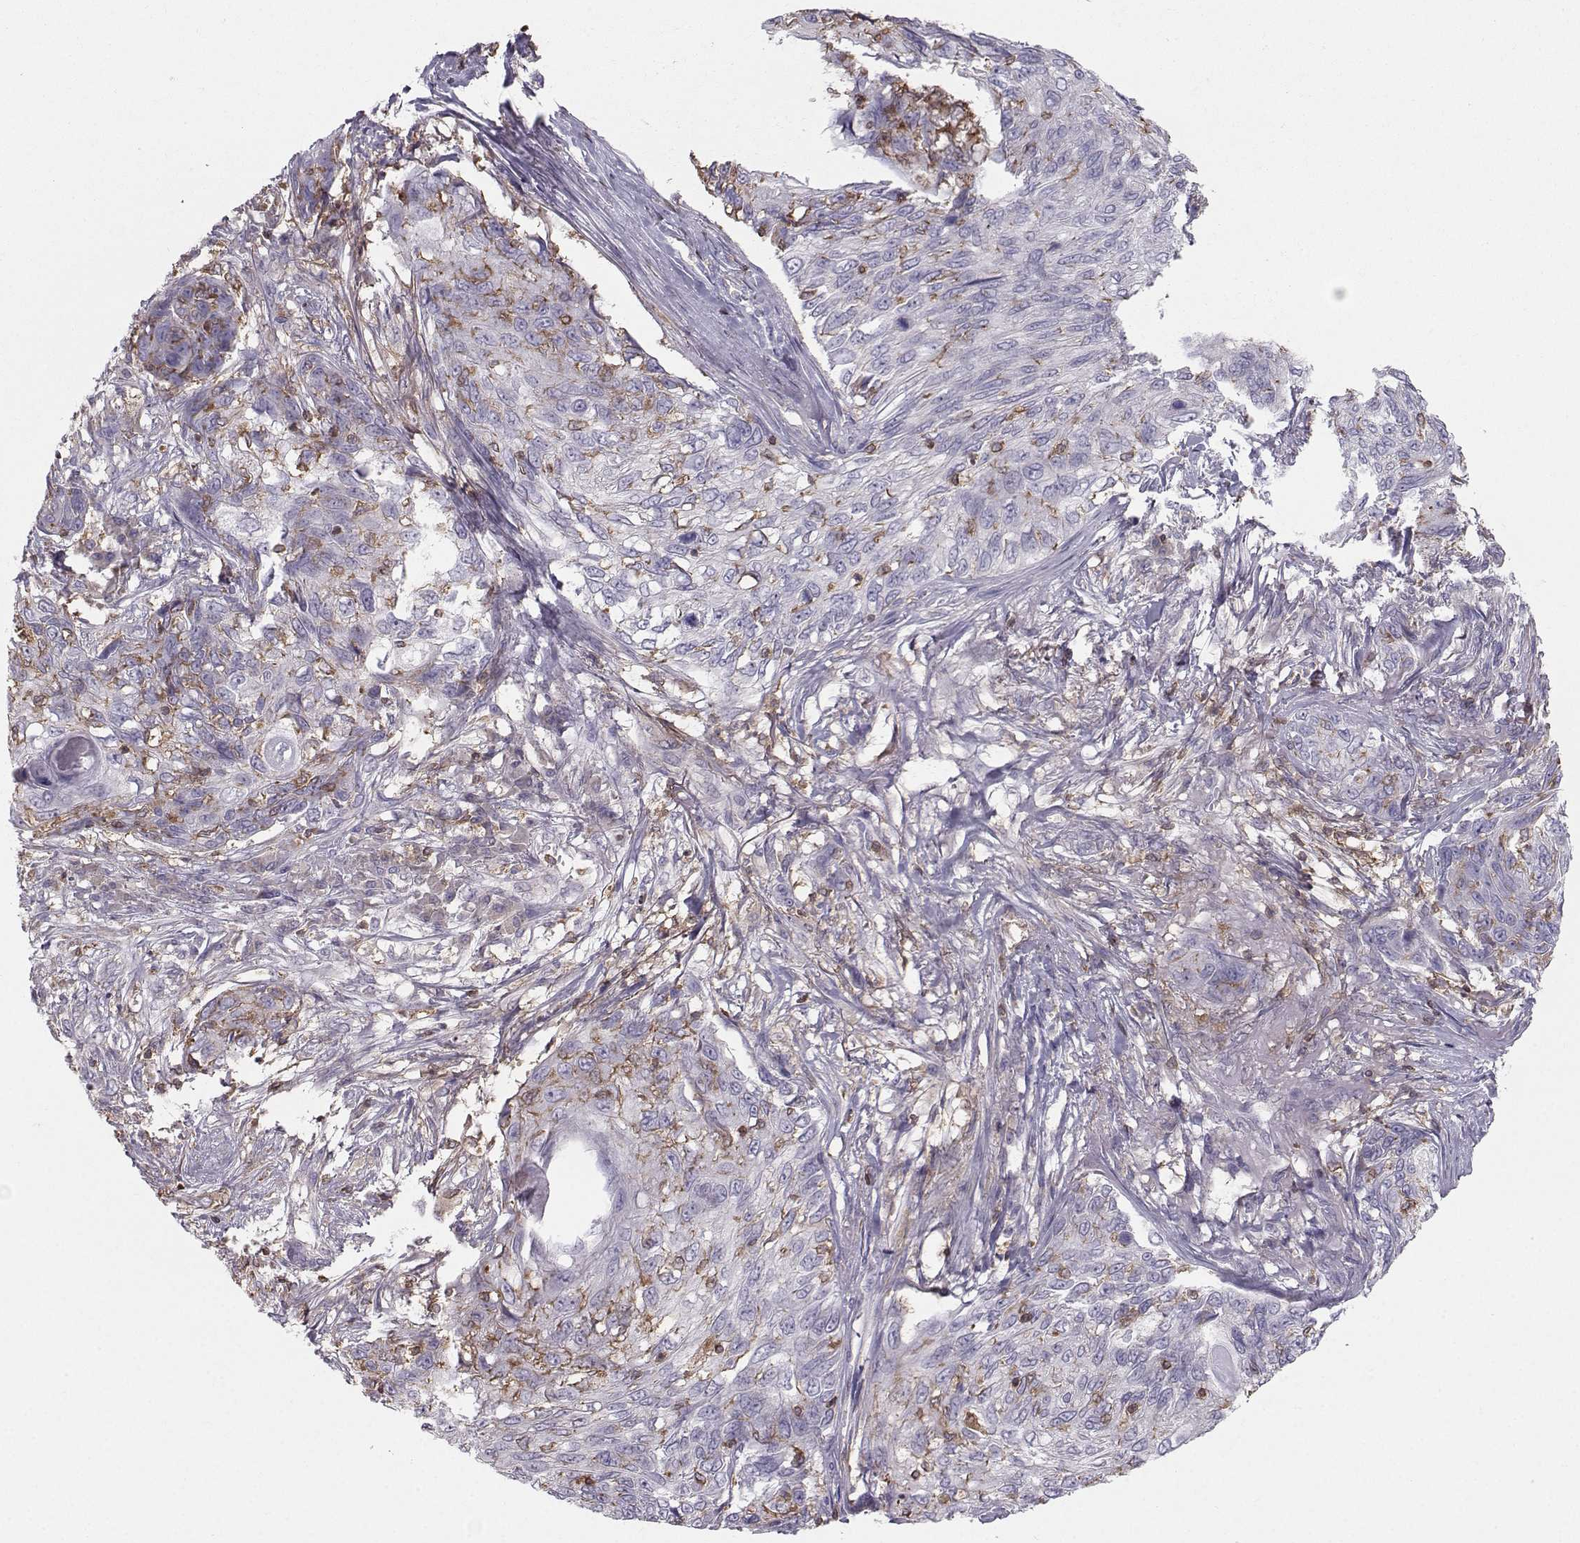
{"staining": {"intensity": "negative", "quantity": "none", "location": "none"}, "tissue": "skin cancer", "cell_type": "Tumor cells", "image_type": "cancer", "snomed": [{"axis": "morphology", "description": "Squamous cell carcinoma, NOS"}, {"axis": "topography", "description": "Skin"}], "caption": "DAB (3,3'-diaminobenzidine) immunohistochemical staining of human squamous cell carcinoma (skin) exhibits no significant staining in tumor cells.", "gene": "ZBTB32", "patient": {"sex": "male", "age": 92}}